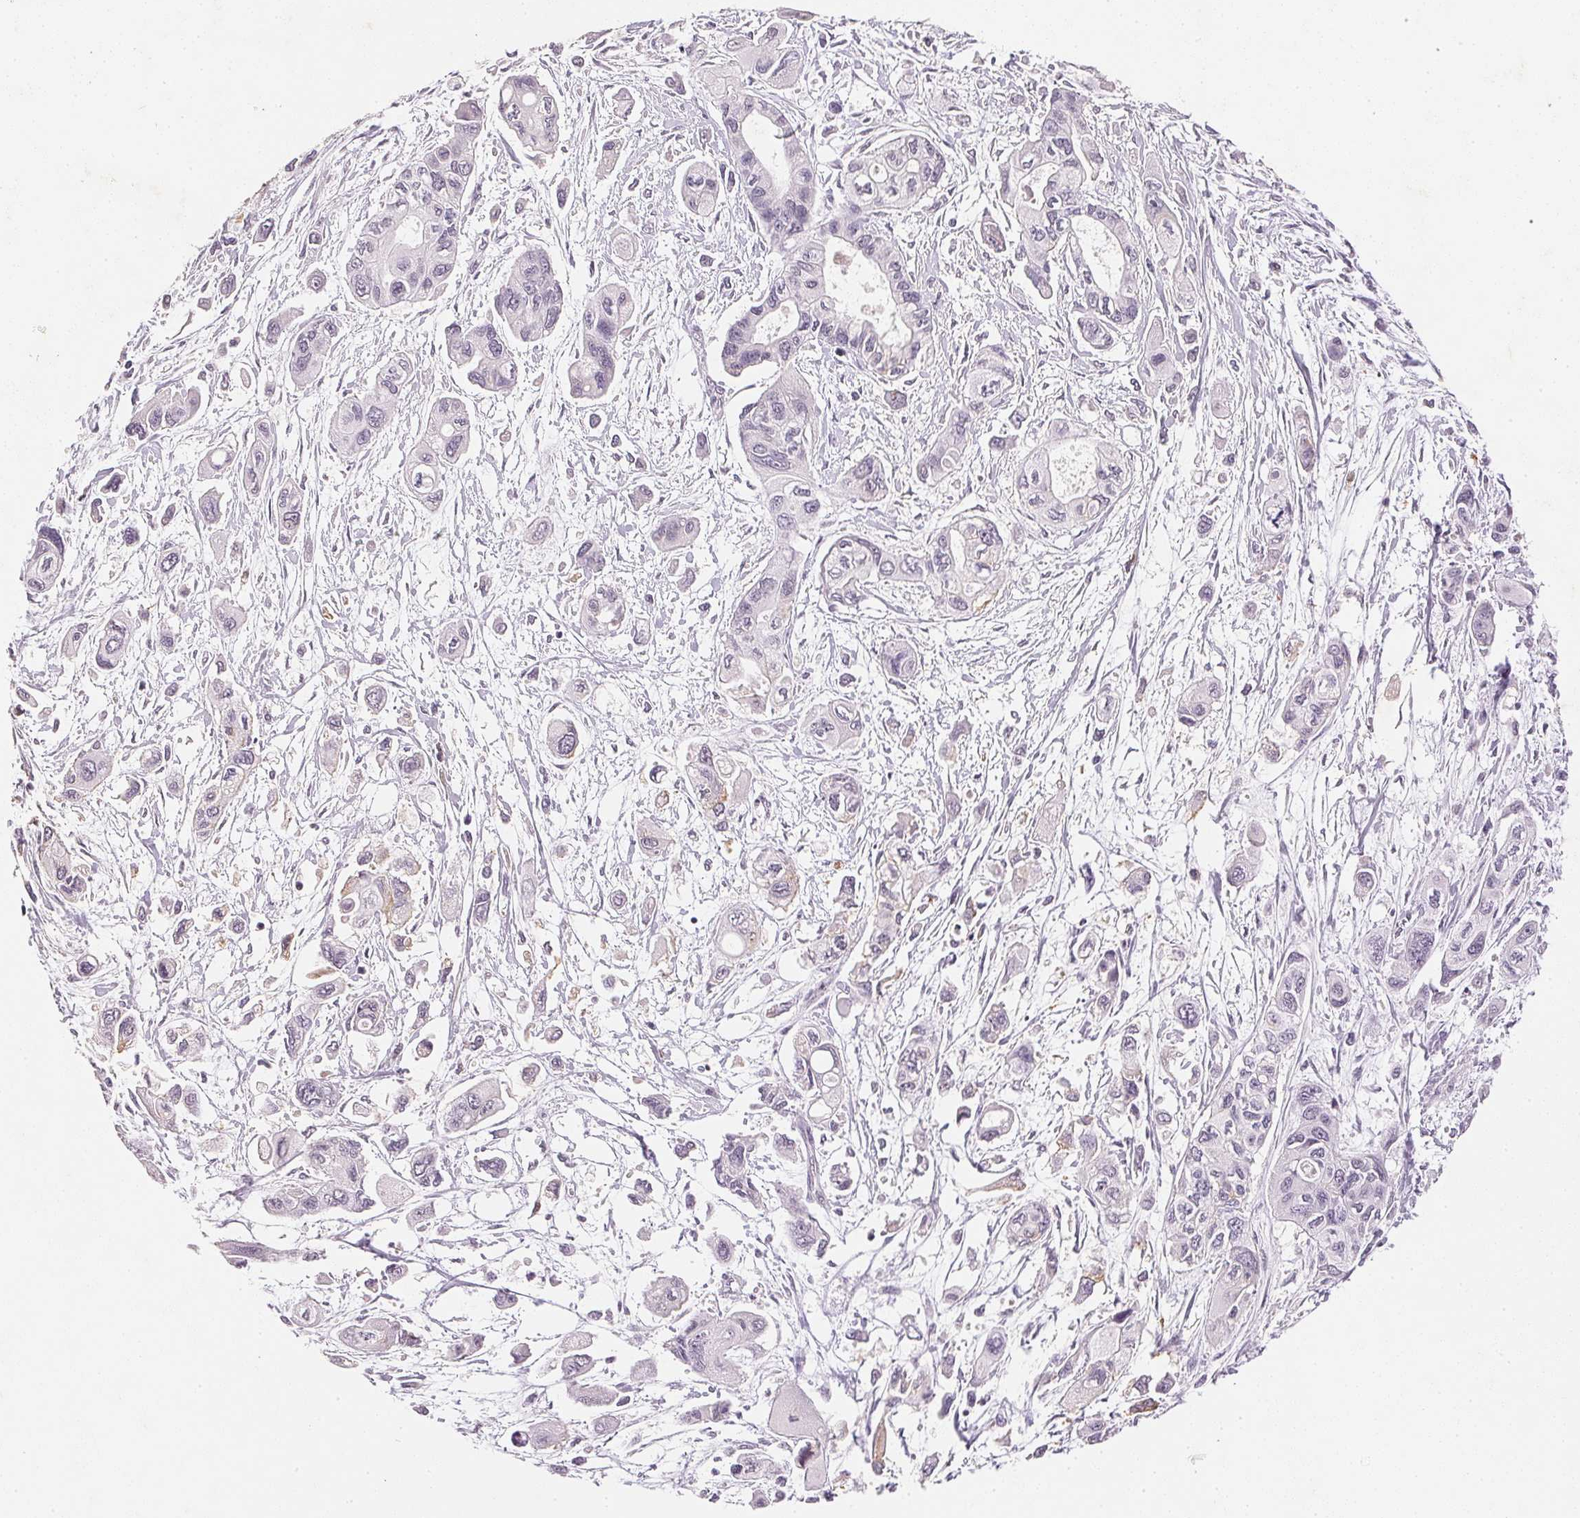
{"staining": {"intensity": "negative", "quantity": "none", "location": "none"}, "tissue": "pancreatic cancer", "cell_type": "Tumor cells", "image_type": "cancer", "snomed": [{"axis": "morphology", "description": "Adenocarcinoma, NOS"}, {"axis": "topography", "description": "Pancreas"}], "caption": "Immunohistochemical staining of pancreatic adenocarcinoma exhibits no significant positivity in tumor cells.", "gene": "SMTN", "patient": {"sex": "female", "age": 47}}